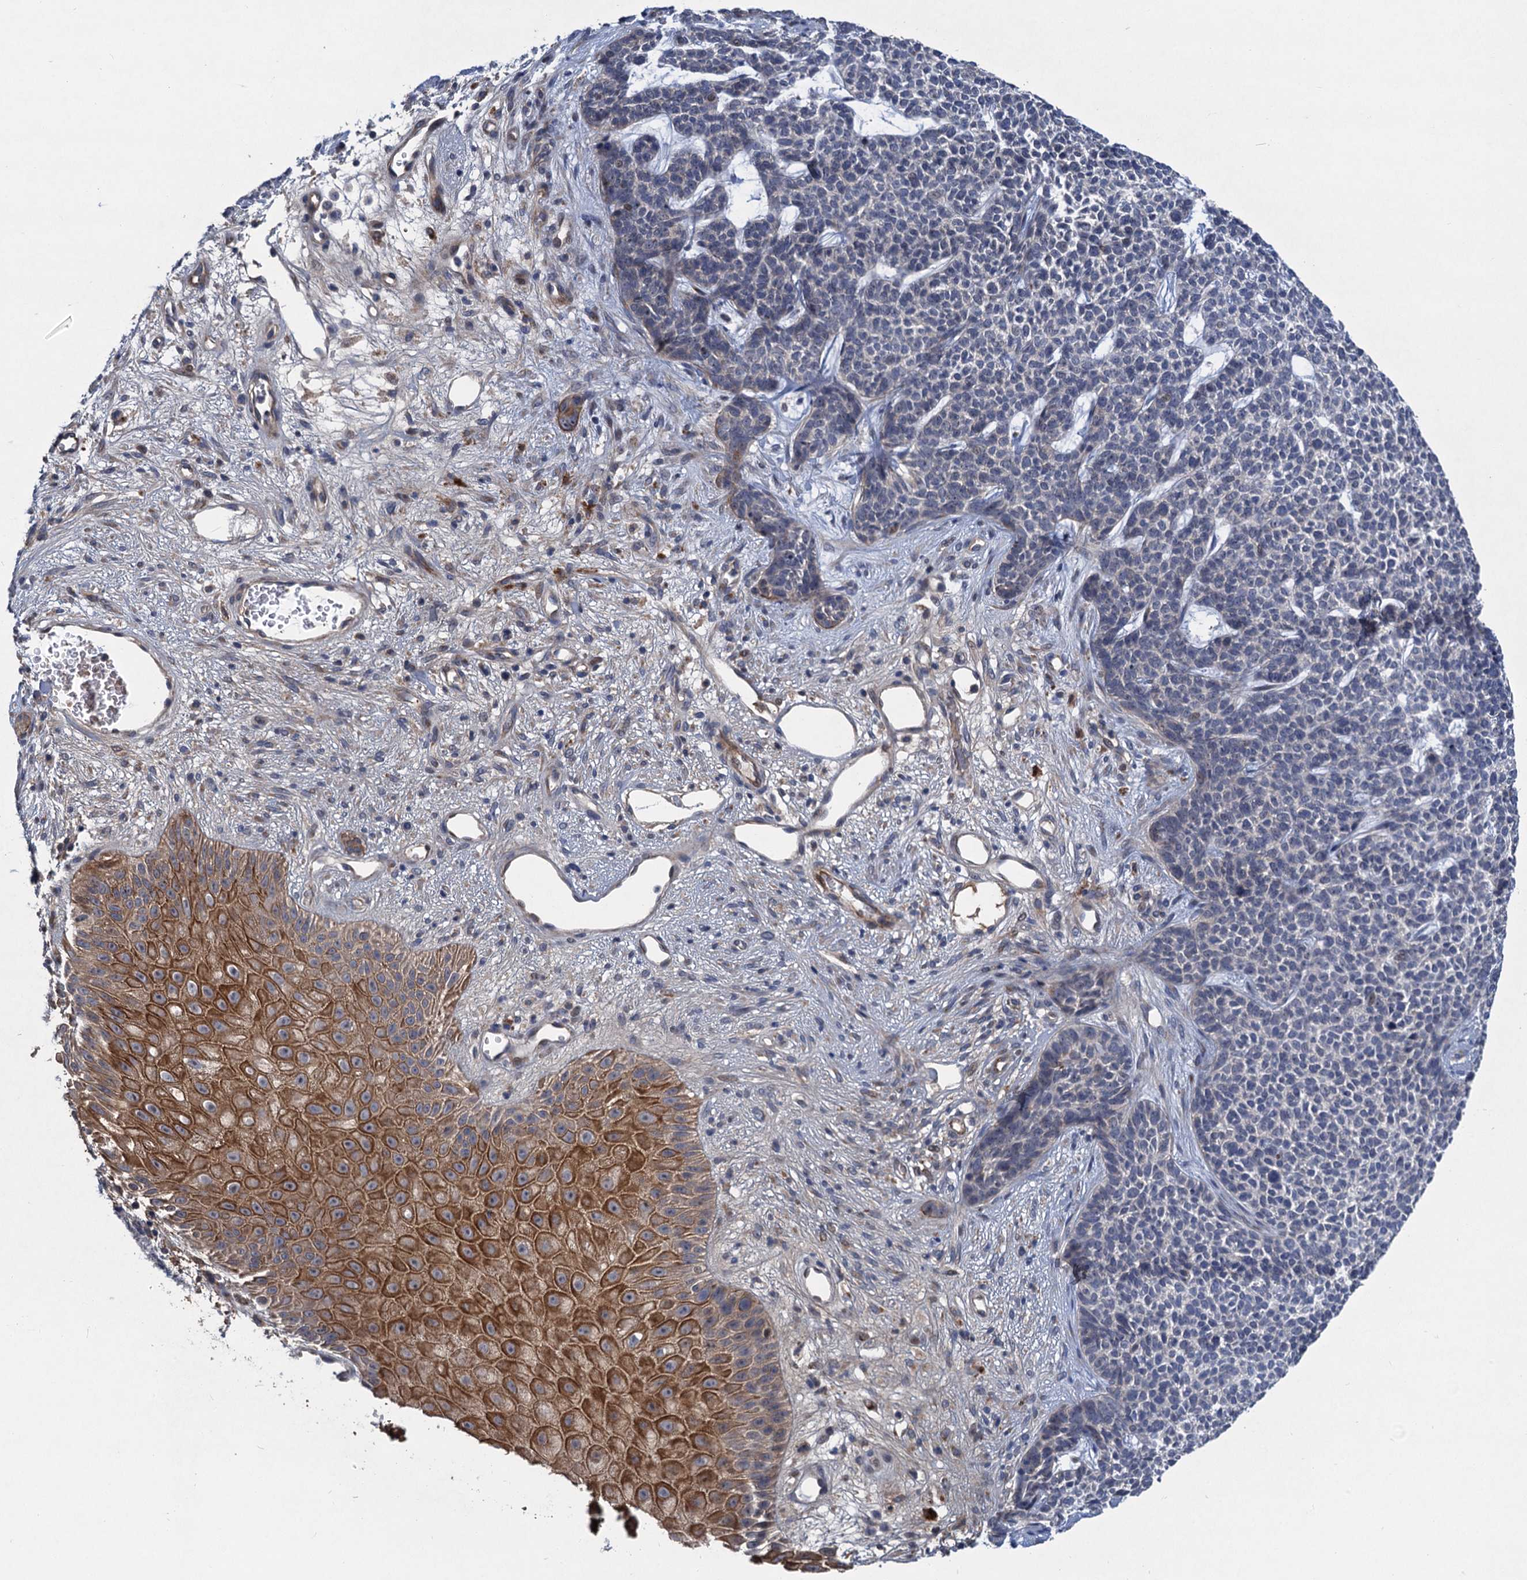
{"staining": {"intensity": "negative", "quantity": "none", "location": "none"}, "tissue": "skin cancer", "cell_type": "Tumor cells", "image_type": "cancer", "snomed": [{"axis": "morphology", "description": "Basal cell carcinoma"}, {"axis": "topography", "description": "Skin"}], "caption": "Tumor cells are negative for protein expression in human skin cancer (basal cell carcinoma).", "gene": "TRAF7", "patient": {"sex": "female", "age": 84}}